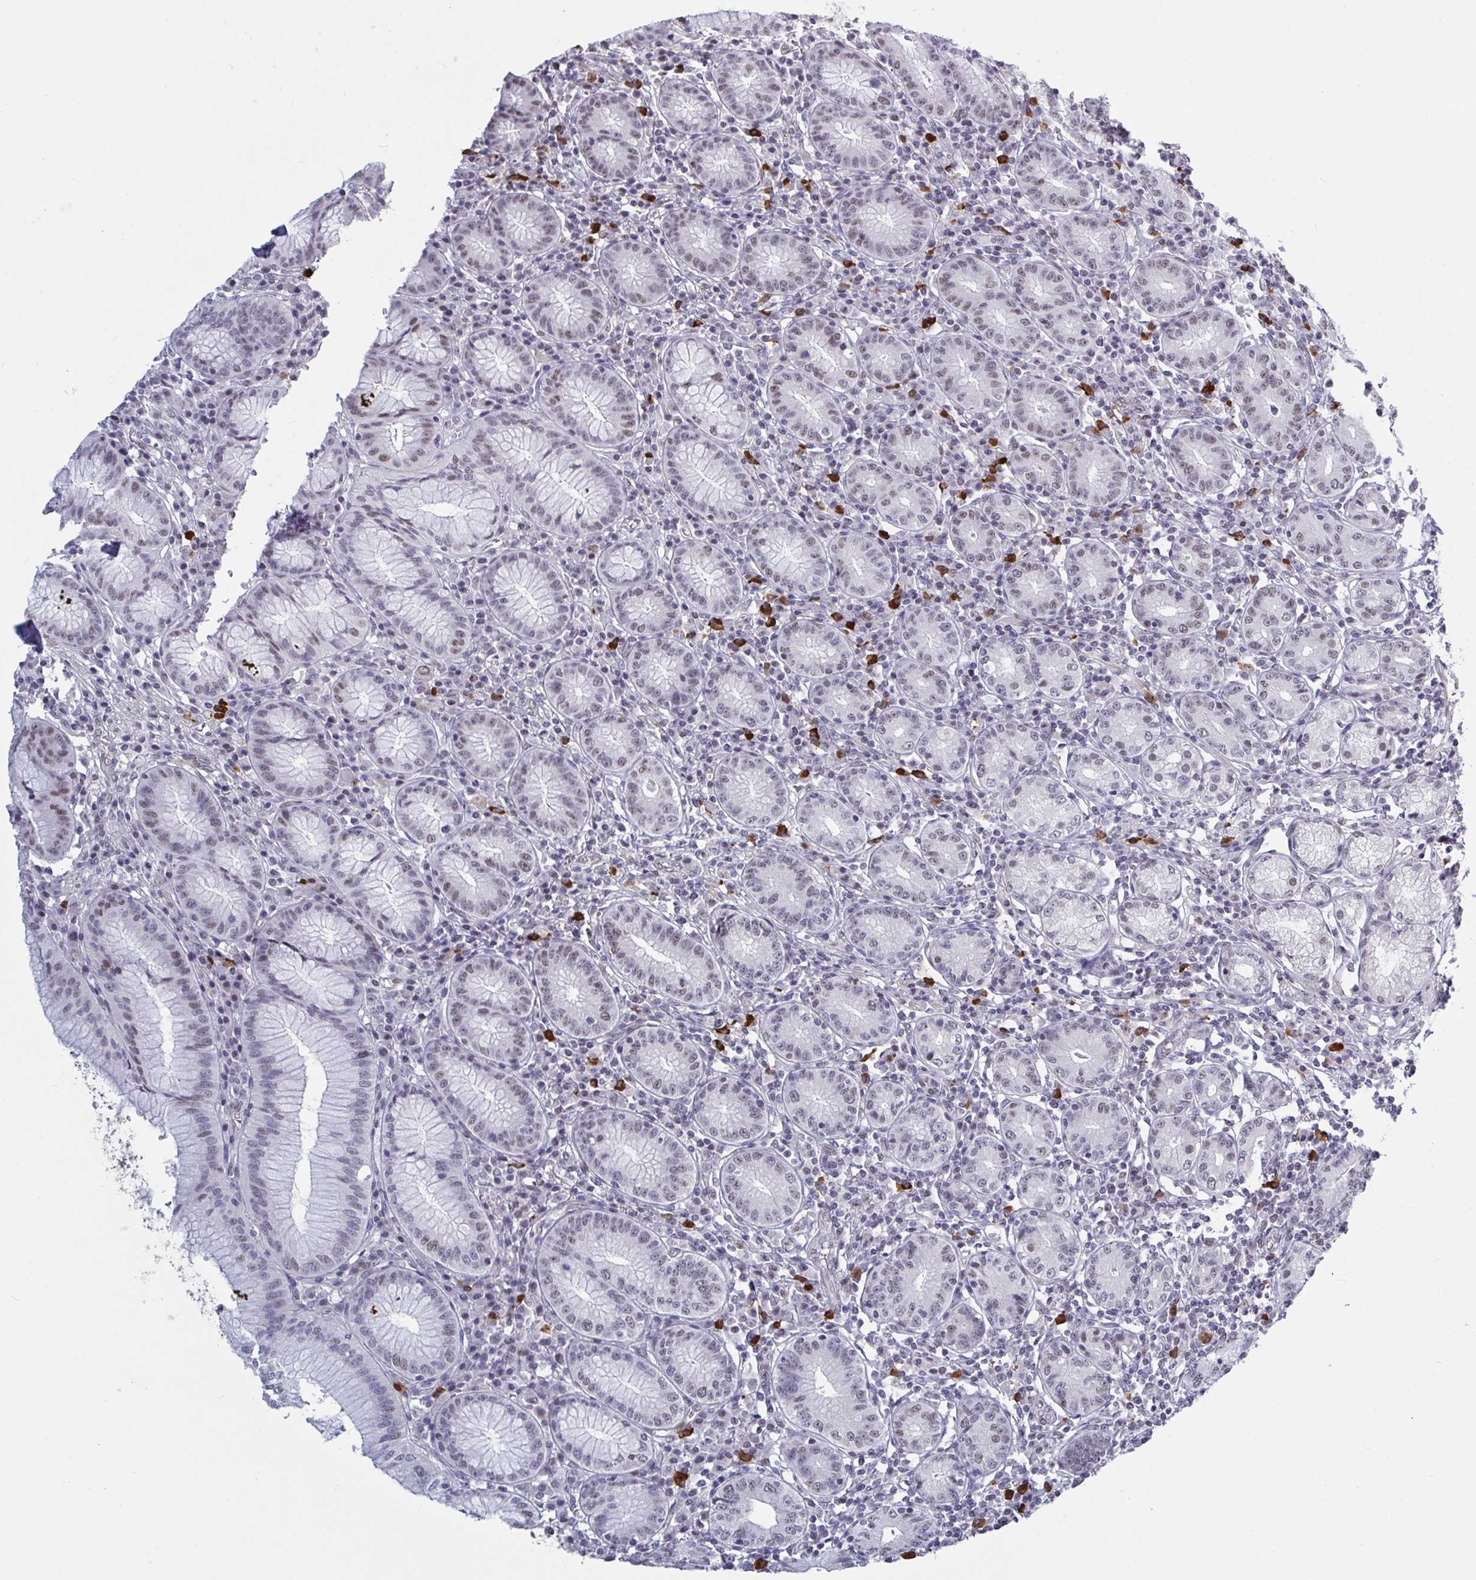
{"staining": {"intensity": "weak", "quantity": "25%-75%", "location": "nuclear"}, "tissue": "stomach", "cell_type": "Glandular cells", "image_type": "normal", "snomed": [{"axis": "morphology", "description": "Normal tissue, NOS"}, {"axis": "topography", "description": "Stomach"}], "caption": "IHC of benign human stomach reveals low levels of weak nuclear expression in about 25%-75% of glandular cells.", "gene": "BCL7B", "patient": {"sex": "male", "age": 55}}